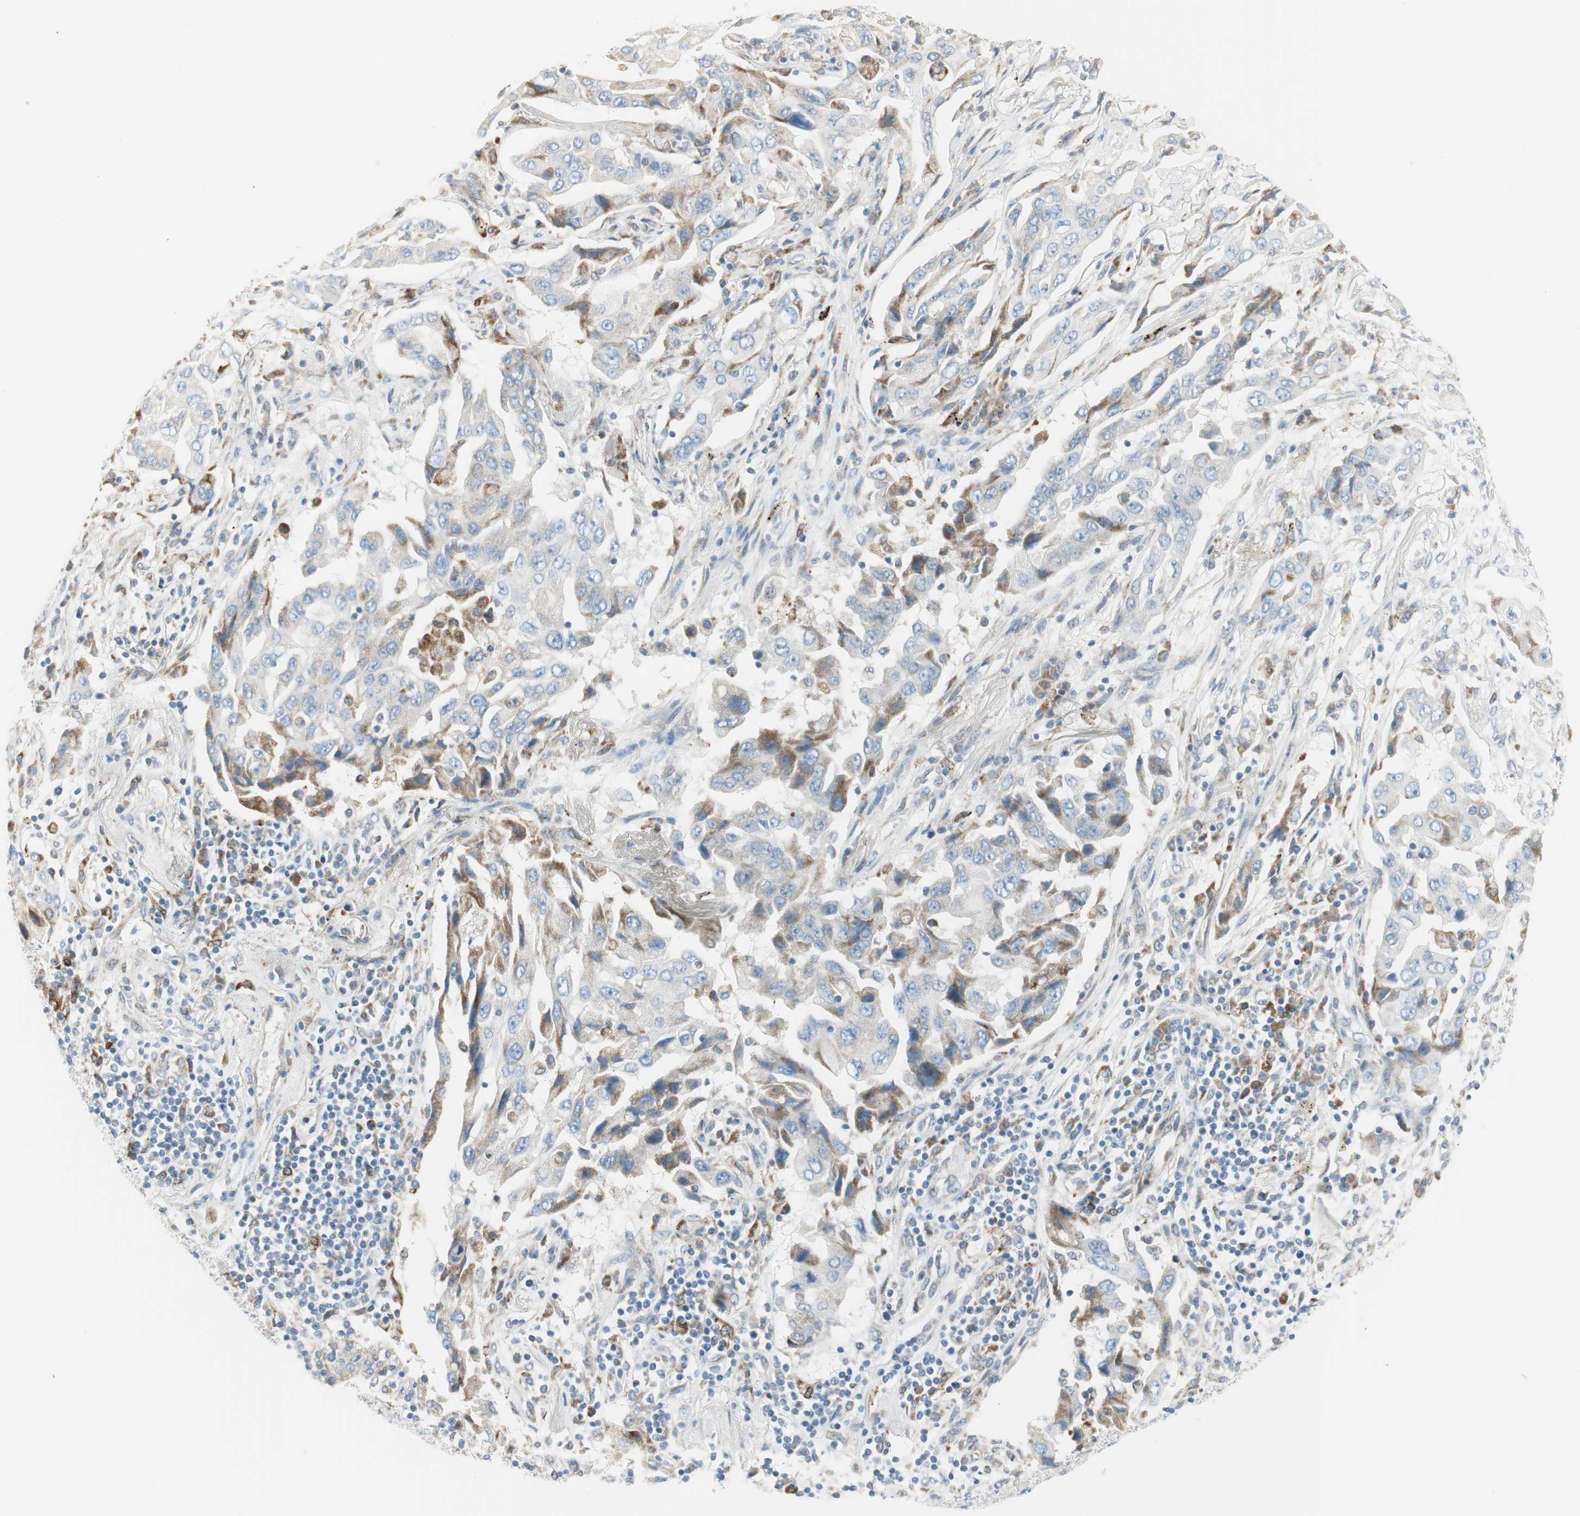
{"staining": {"intensity": "weak", "quantity": "<25%", "location": "cytoplasmic/membranous"}, "tissue": "lung cancer", "cell_type": "Tumor cells", "image_type": "cancer", "snomed": [{"axis": "morphology", "description": "Adenocarcinoma, NOS"}, {"axis": "topography", "description": "Lung"}], "caption": "This is an immunohistochemistry (IHC) histopathology image of adenocarcinoma (lung). There is no expression in tumor cells.", "gene": "TNFSF11", "patient": {"sex": "female", "age": 65}}